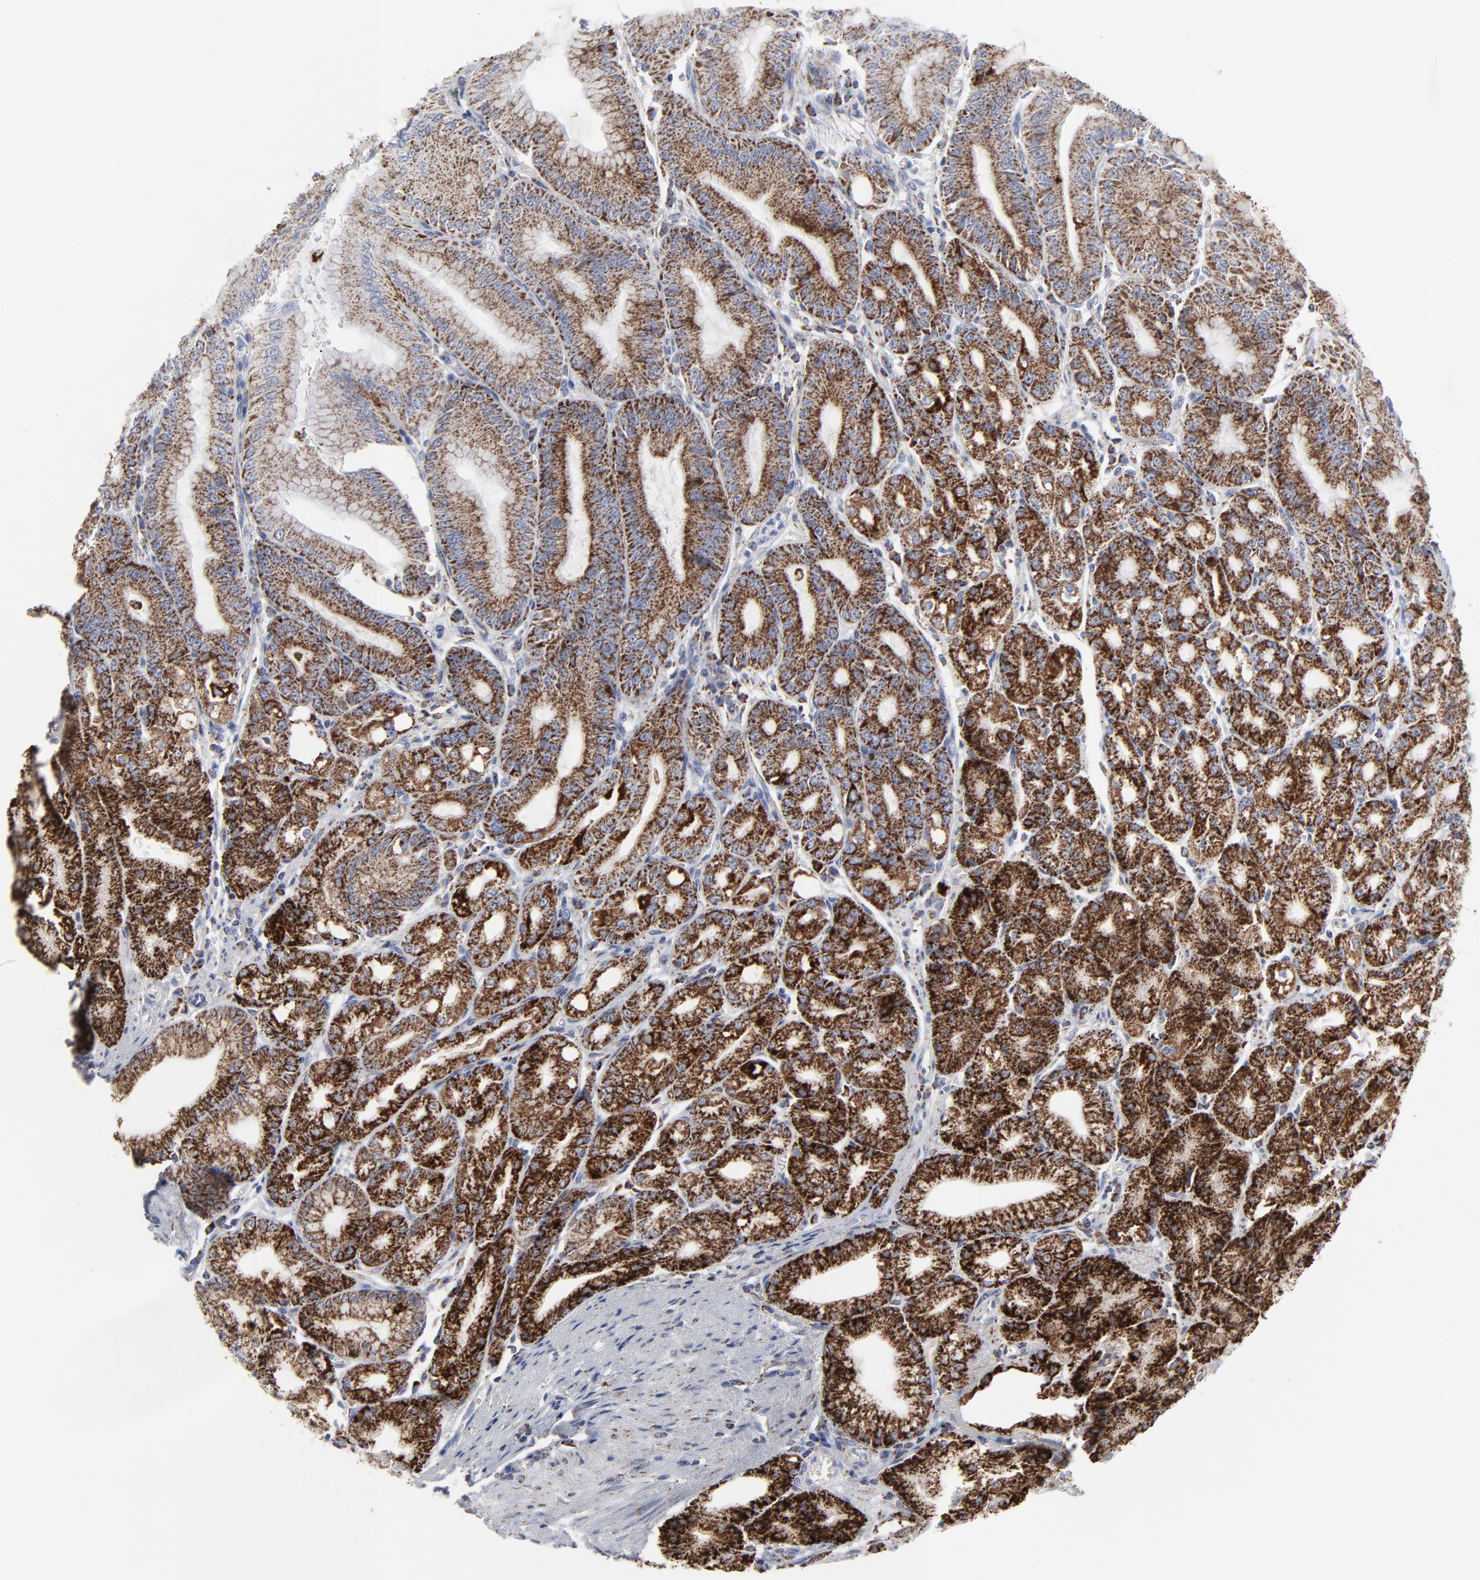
{"staining": {"intensity": "strong", "quantity": ">75%", "location": "cytoplasmic/membranous"}, "tissue": "stomach", "cell_type": "Glandular cells", "image_type": "normal", "snomed": [{"axis": "morphology", "description": "Normal tissue, NOS"}, {"axis": "topography", "description": "Stomach, lower"}], "caption": "Protein analysis of benign stomach displays strong cytoplasmic/membranous positivity in approximately >75% of glandular cells. (DAB = brown stain, brightfield microscopy at high magnification).", "gene": "TXNRD2", "patient": {"sex": "male", "age": 71}}